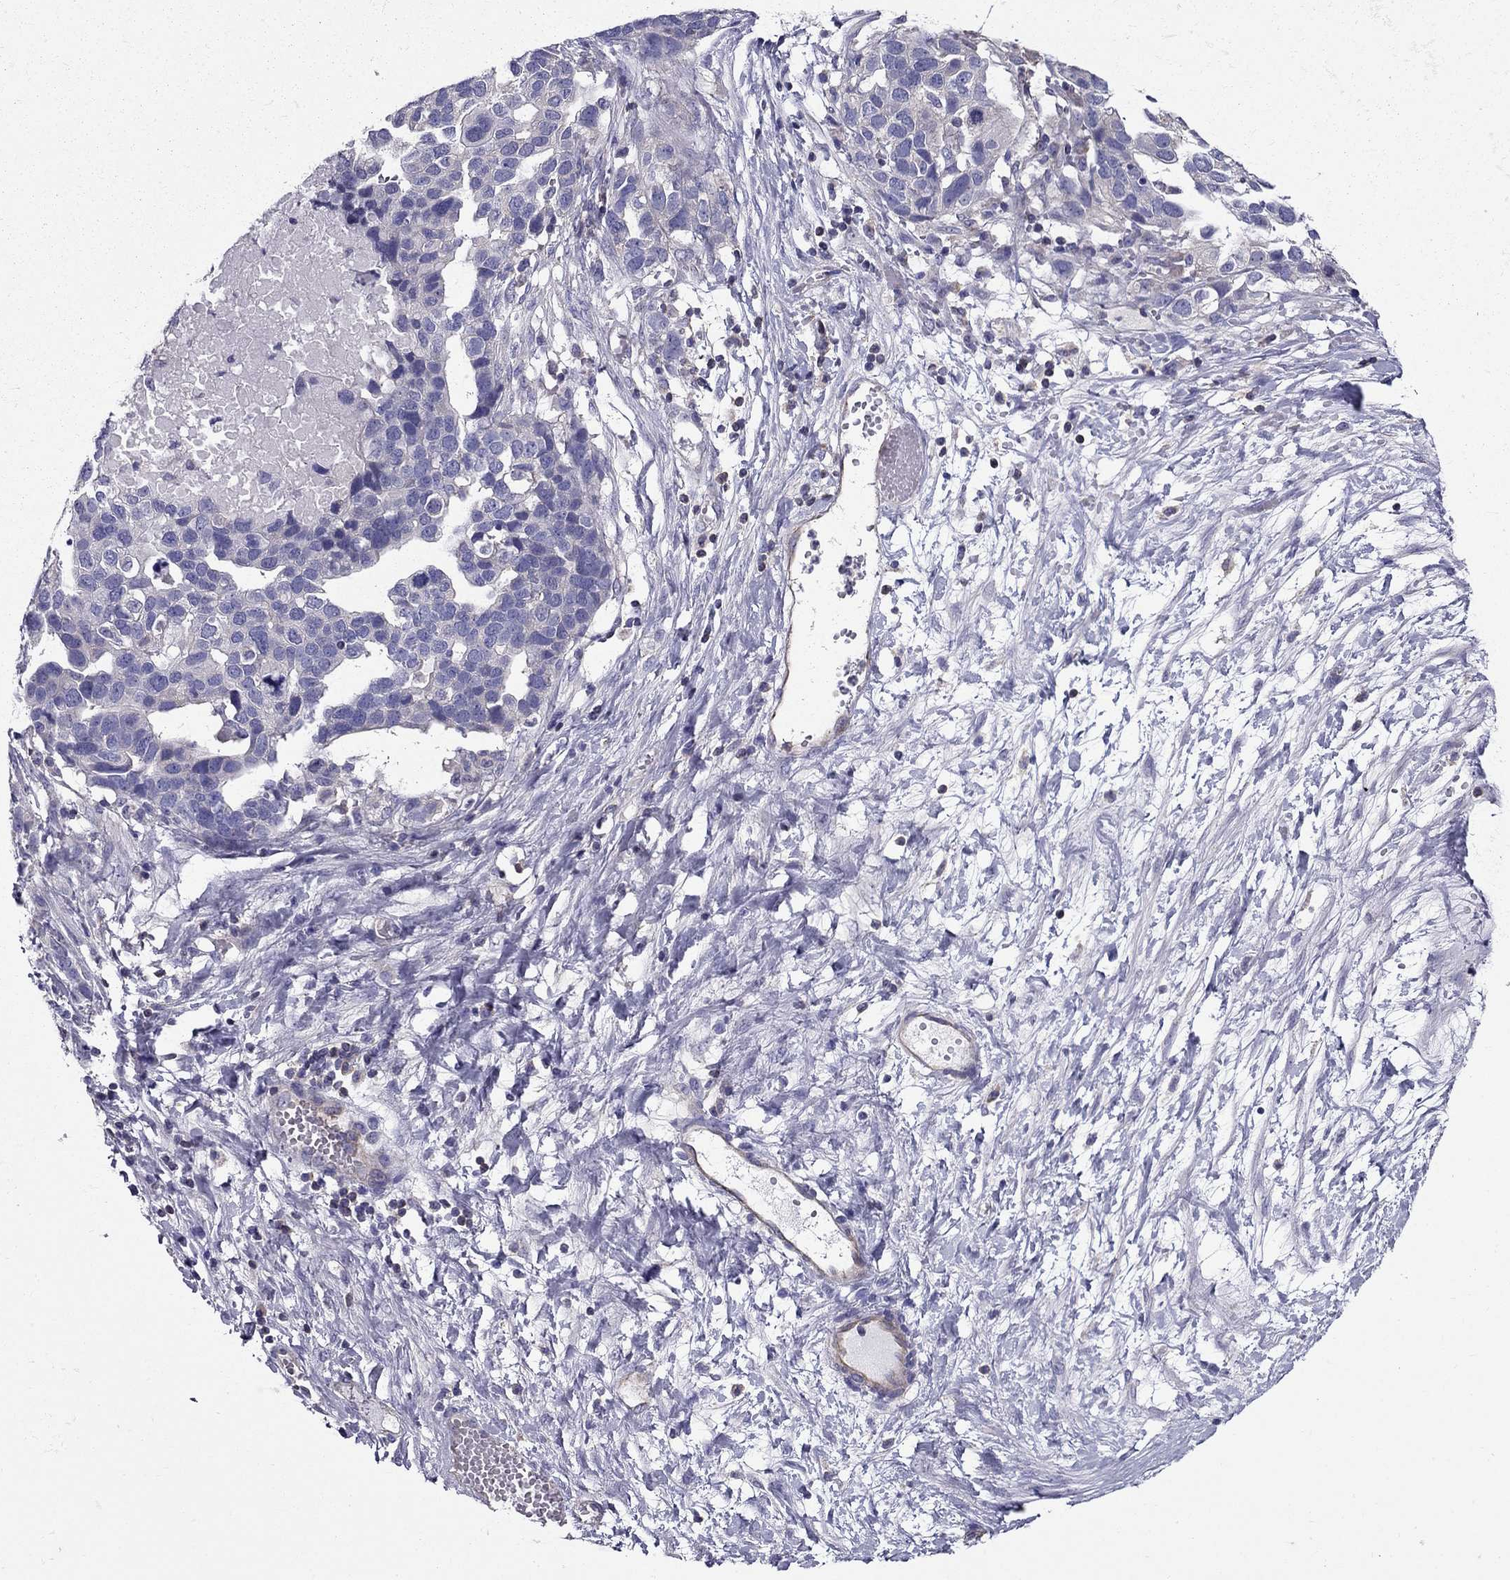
{"staining": {"intensity": "negative", "quantity": "none", "location": "none"}, "tissue": "ovarian cancer", "cell_type": "Tumor cells", "image_type": "cancer", "snomed": [{"axis": "morphology", "description": "Cystadenocarcinoma, serous, NOS"}, {"axis": "topography", "description": "Ovary"}], "caption": "Immunohistochemistry (IHC) micrograph of neoplastic tissue: human serous cystadenocarcinoma (ovarian) stained with DAB shows no significant protein expression in tumor cells.", "gene": "AAK1", "patient": {"sex": "female", "age": 54}}